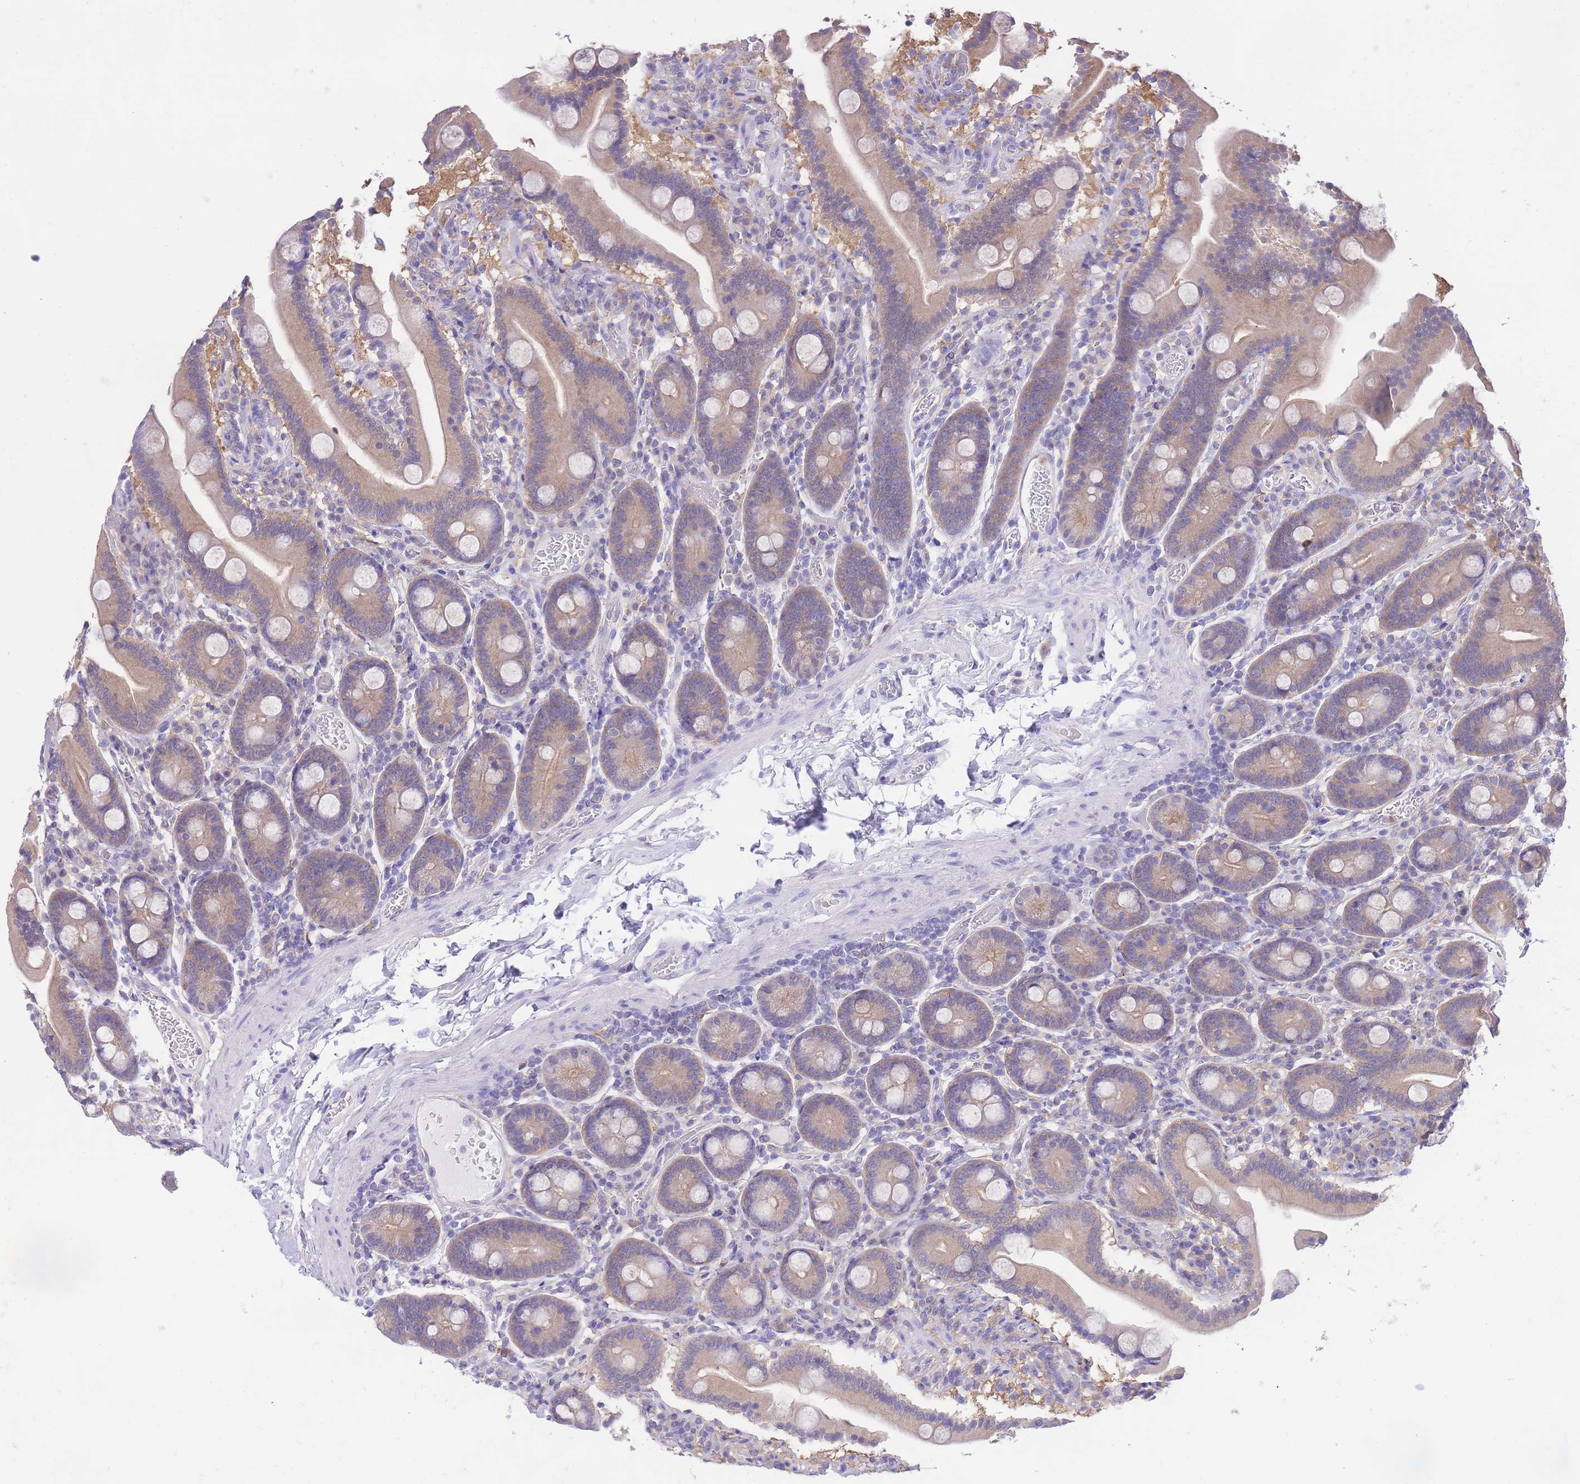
{"staining": {"intensity": "moderate", "quantity": ">75%", "location": "cytoplasmic/membranous"}, "tissue": "duodenum", "cell_type": "Glandular cells", "image_type": "normal", "snomed": [{"axis": "morphology", "description": "Normal tissue, NOS"}, {"axis": "topography", "description": "Duodenum"}], "caption": "Immunohistochemical staining of unremarkable duodenum demonstrates medium levels of moderate cytoplasmic/membranous staining in approximately >75% of glandular cells.", "gene": "NAMPT", "patient": {"sex": "male", "age": 55}}